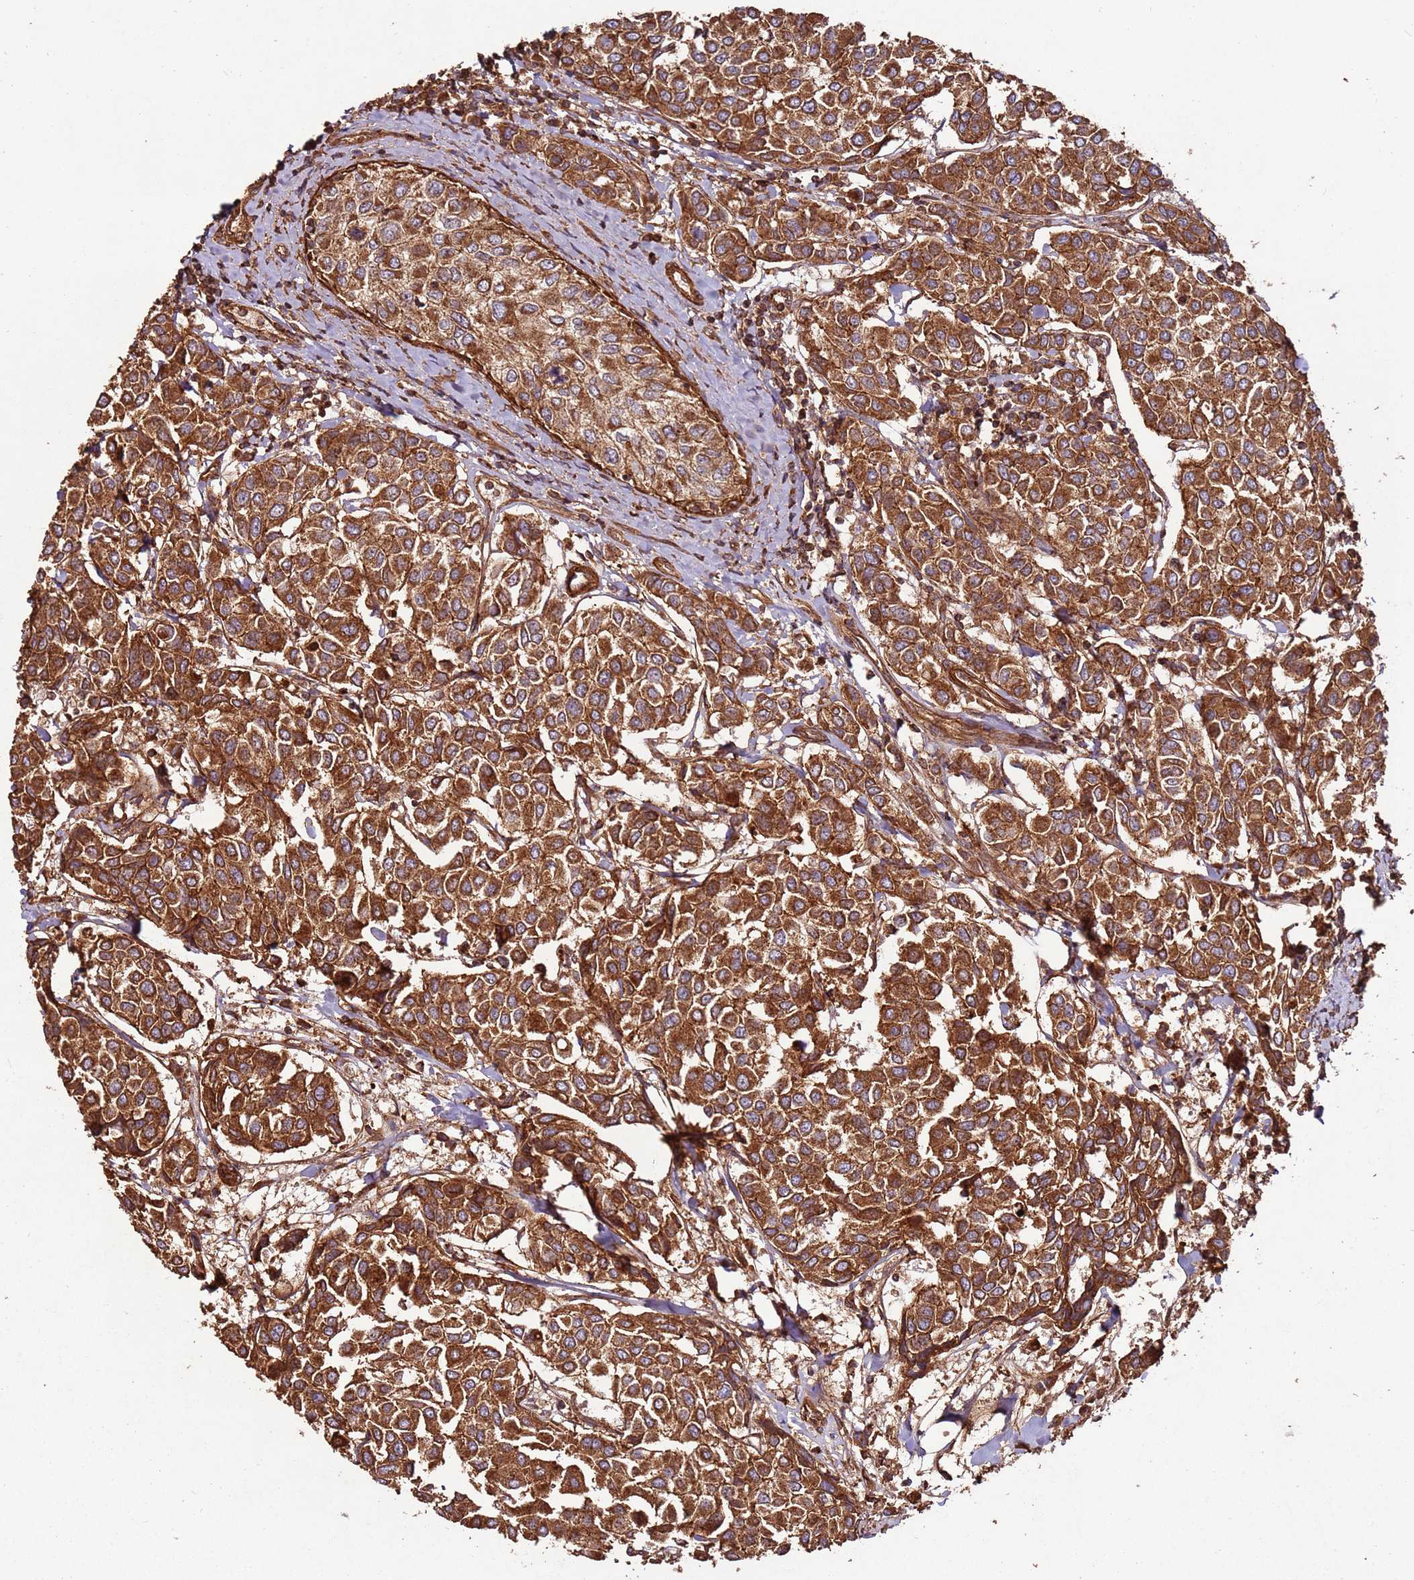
{"staining": {"intensity": "strong", "quantity": ">75%", "location": "cytoplasmic/membranous"}, "tissue": "breast cancer", "cell_type": "Tumor cells", "image_type": "cancer", "snomed": [{"axis": "morphology", "description": "Duct carcinoma"}, {"axis": "topography", "description": "Breast"}], "caption": "This histopathology image shows immunohistochemistry (IHC) staining of breast infiltrating ductal carcinoma, with high strong cytoplasmic/membranous expression in approximately >75% of tumor cells.", "gene": "FAM186A", "patient": {"sex": "female", "age": 55}}